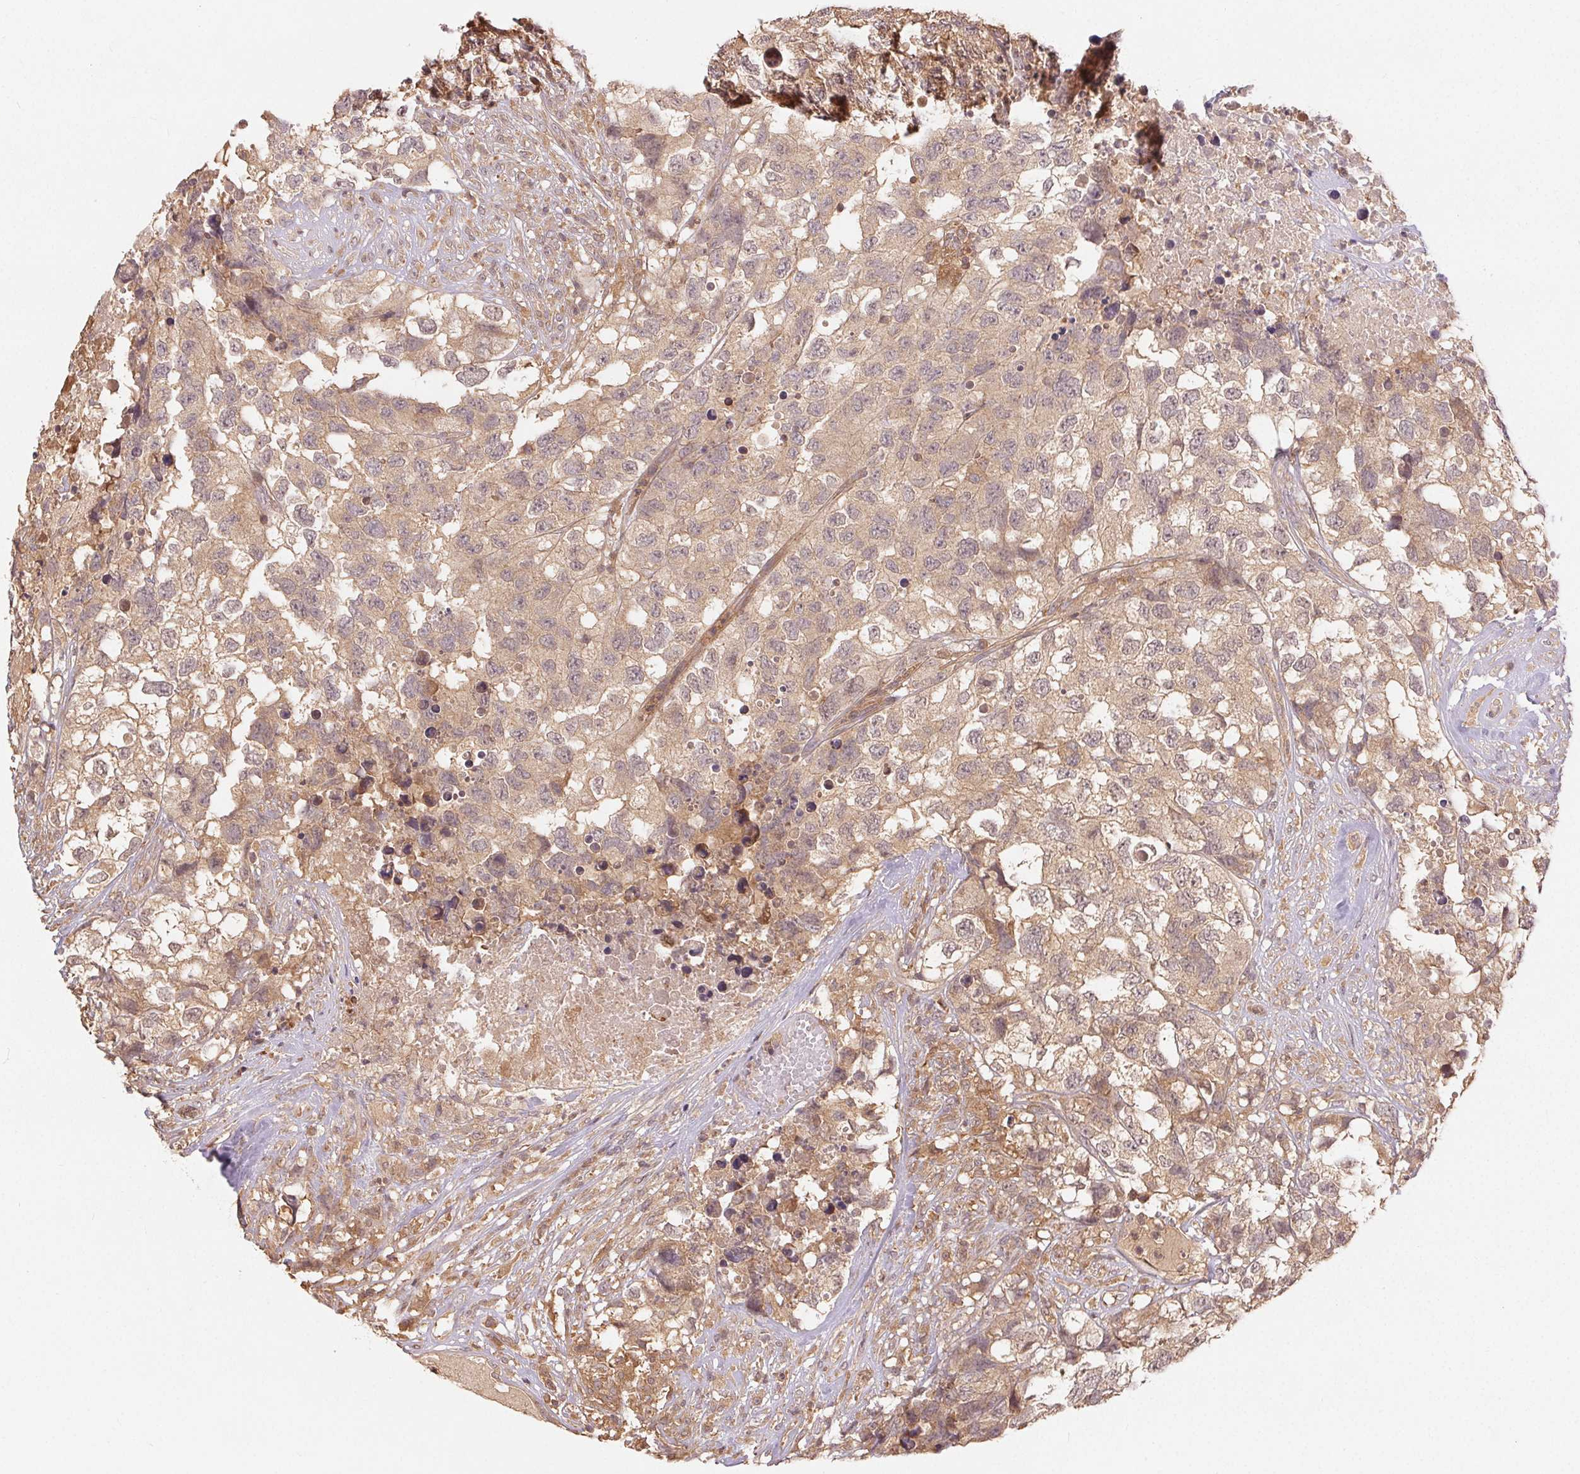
{"staining": {"intensity": "weak", "quantity": ">75%", "location": "cytoplasmic/membranous"}, "tissue": "testis cancer", "cell_type": "Tumor cells", "image_type": "cancer", "snomed": [{"axis": "morphology", "description": "Carcinoma, Embryonal, NOS"}, {"axis": "topography", "description": "Testis"}], "caption": "The micrograph shows staining of testis embryonal carcinoma, revealing weak cytoplasmic/membranous protein positivity (brown color) within tumor cells.", "gene": "MAPKAPK2", "patient": {"sex": "male", "age": 83}}